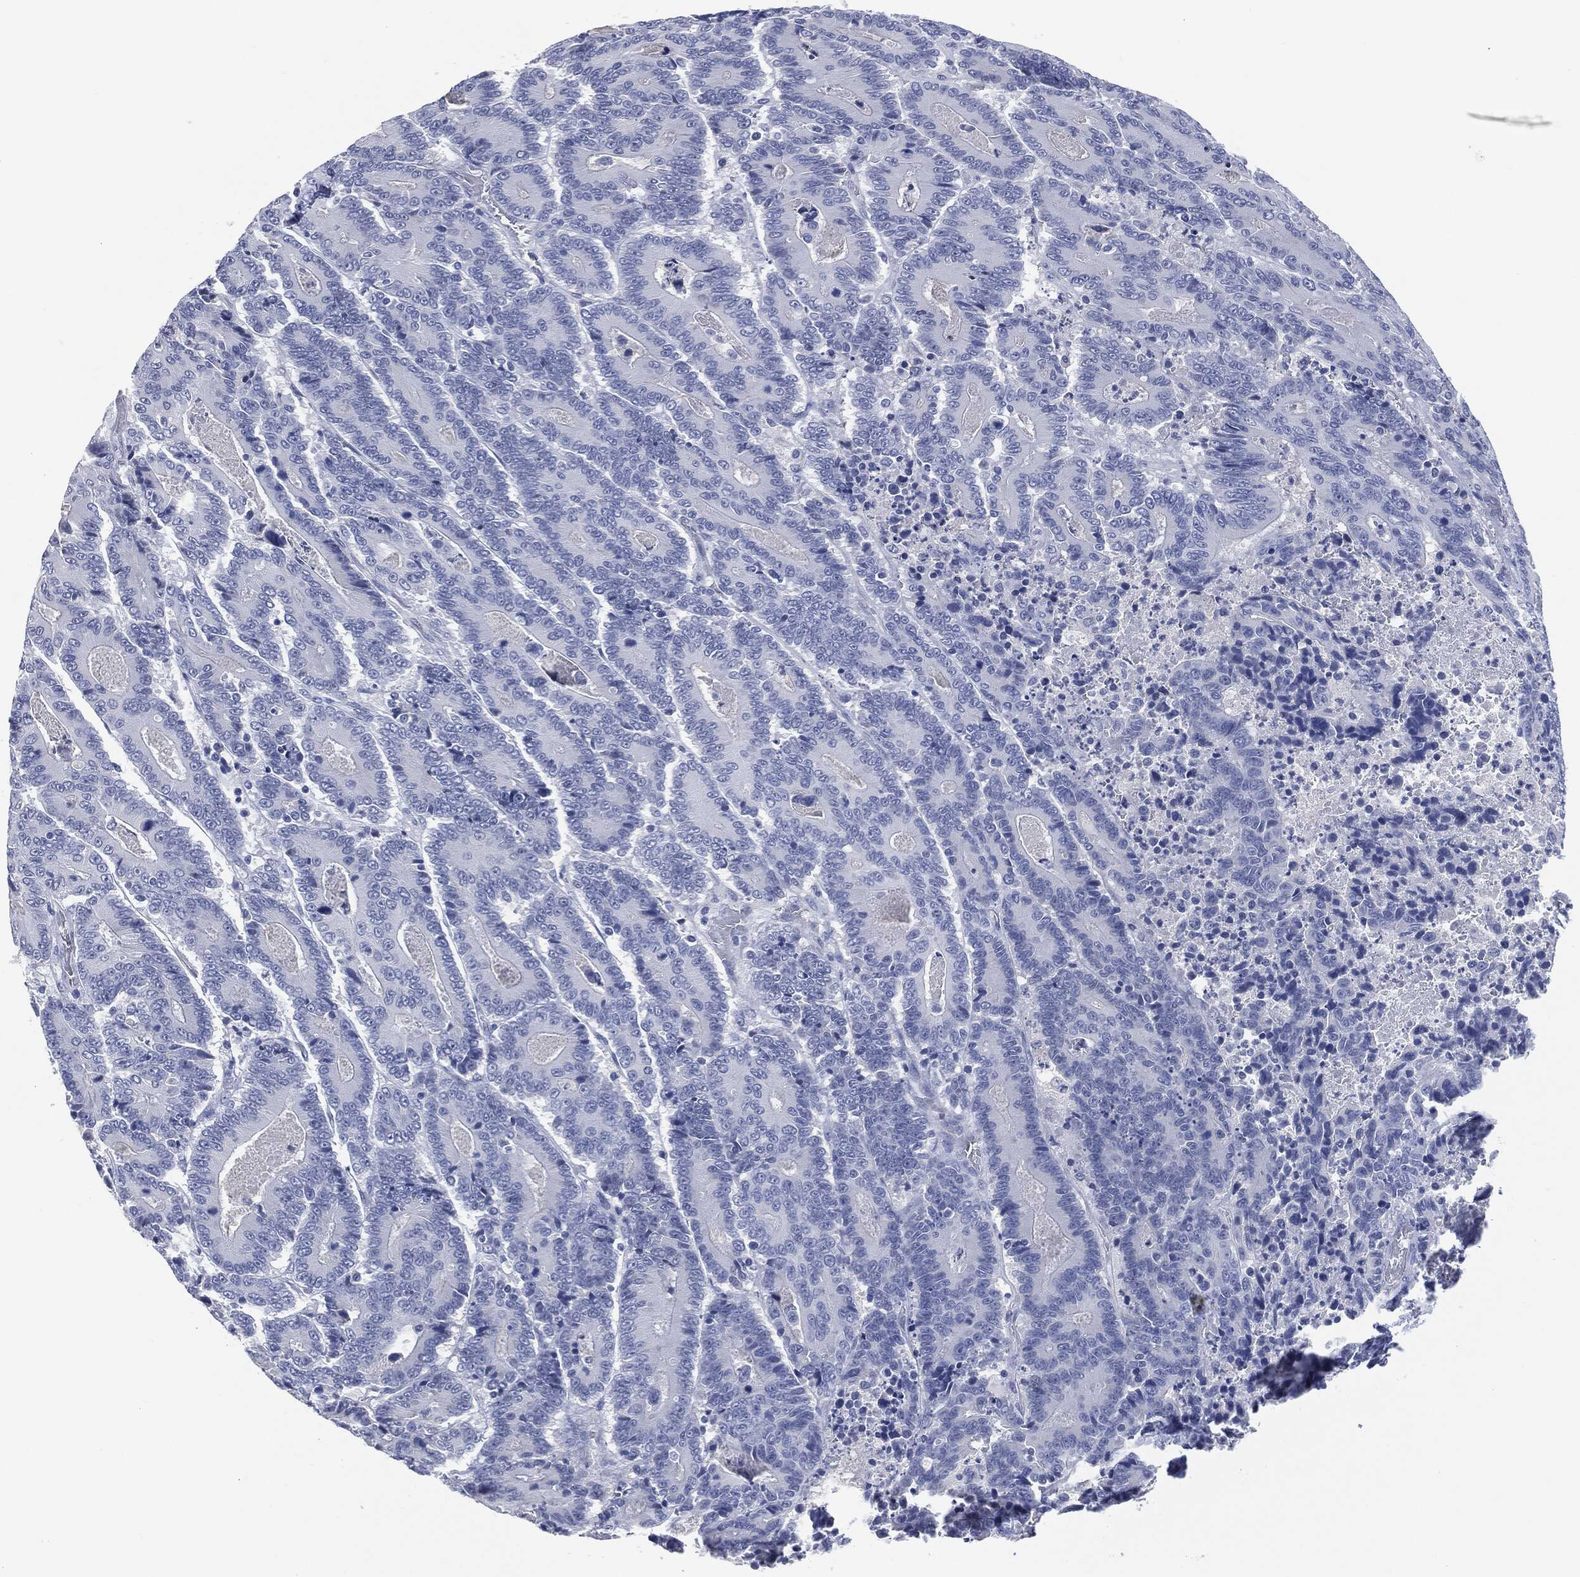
{"staining": {"intensity": "negative", "quantity": "none", "location": "none"}, "tissue": "colorectal cancer", "cell_type": "Tumor cells", "image_type": "cancer", "snomed": [{"axis": "morphology", "description": "Adenocarcinoma, NOS"}, {"axis": "topography", "description": "Colon"}], "caption": "Immunohistochemical staining of human colorectal cancer (adenocarcinoma) demonstrates no significant staining in tumor cells.", "gene": "MUC16", "patient": {"sex": "male", "age": 83}}